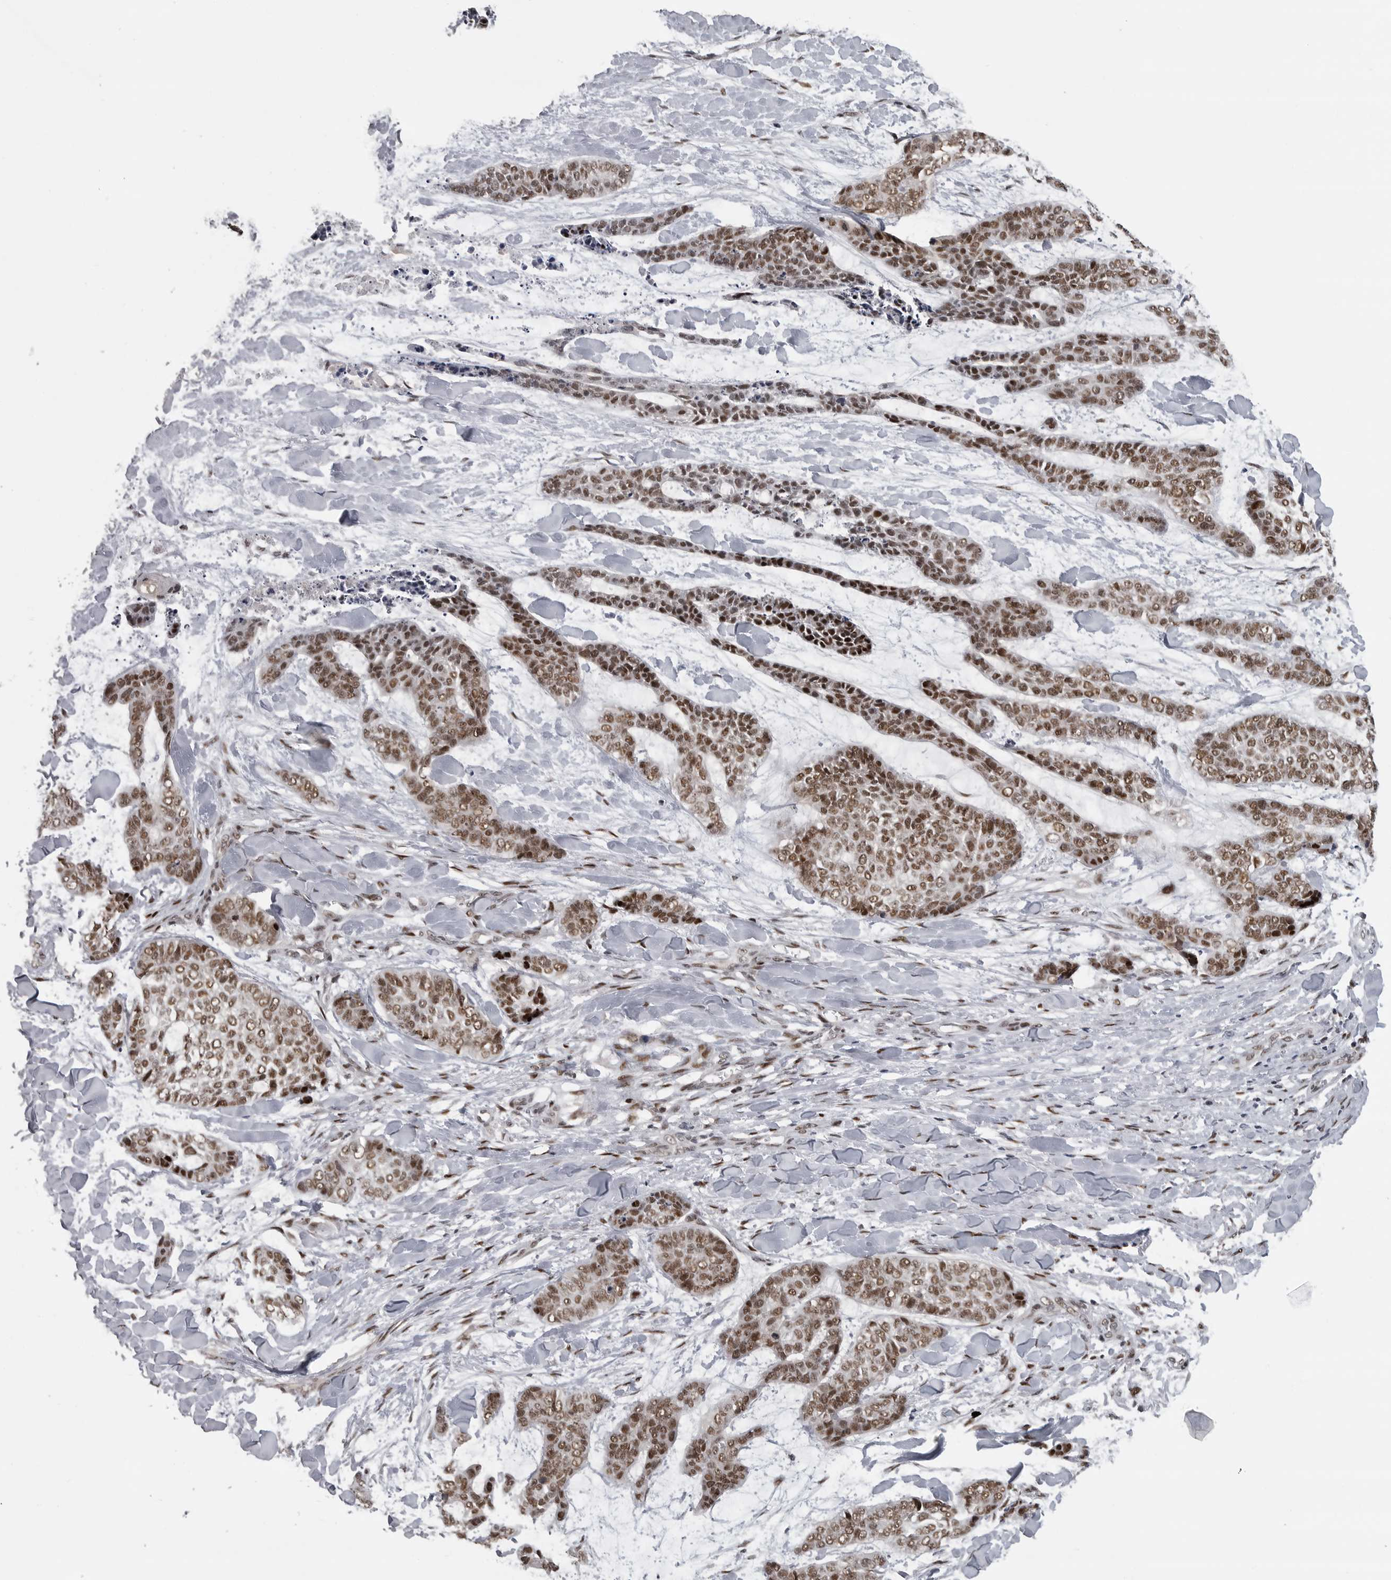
{"staining": {"intensity": "moderate", "quantity": ">75%", "location": "nuclear"}, "tissue": "skin cancer", "cell_type": "Tumor cells", "image_type": "cancer", "snomed": [{"axis": "morphology", "description": "Basal cell carcinoma"}, {"axis": "topography", "description": "Skin"}], "caption": "Protein expression analysis of human skin cancer reveals moderate nuclear expression in approximately >75% of tumor cells.", "gene": "C8orf58", "patient": {"sex": "female", "age": 64}}